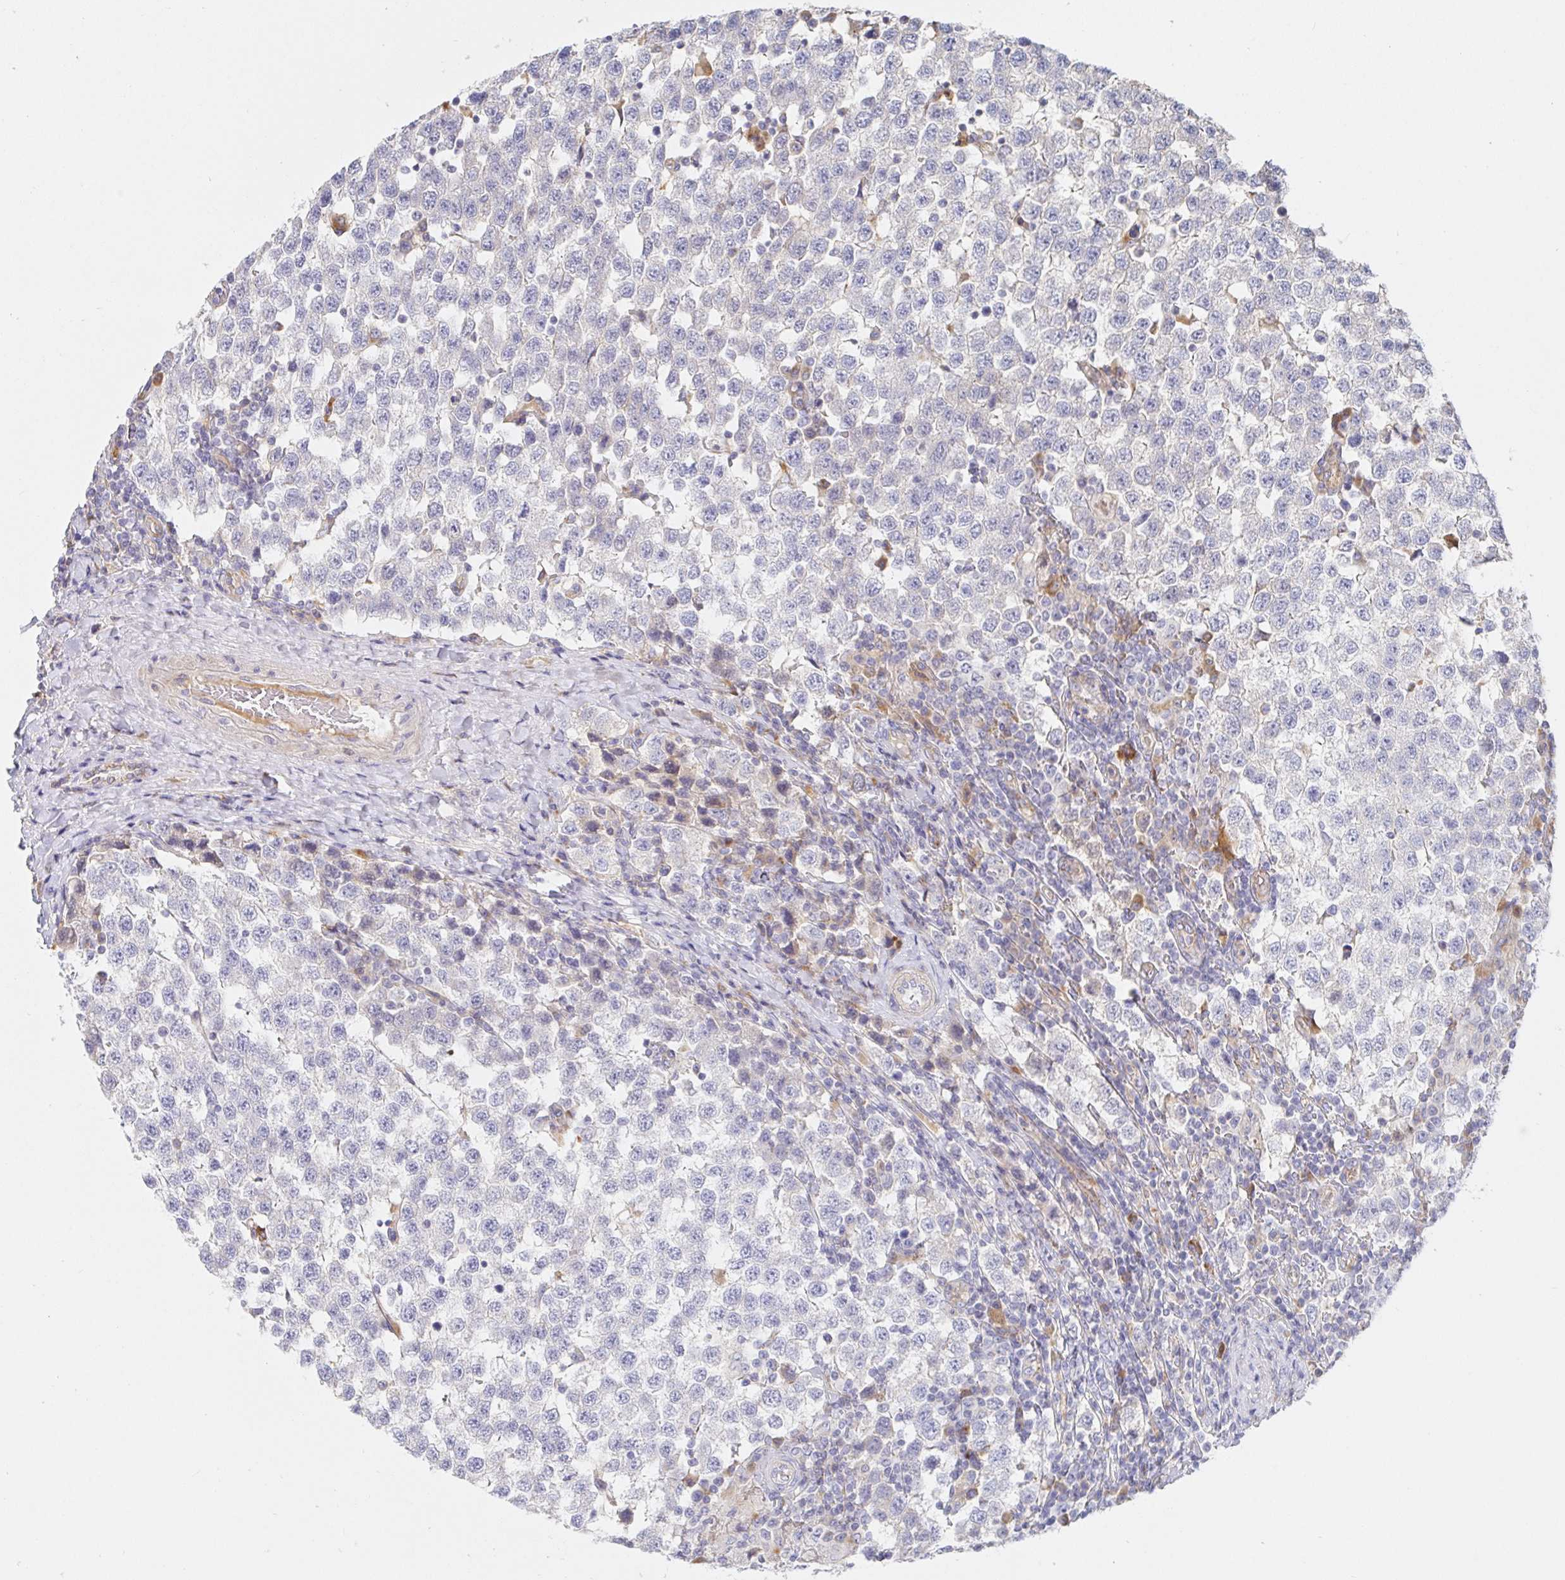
{"staining": {"intensity": "negative", "quantity": "none", "location": "none"}, "tissue": "testis cancer", "cell_type": "Tumor cells", "image_type": "cancer", "snomed": [{"axis": "morphology", "description": "Seminoma, NOS"}, {"axis": "topography", "description": "Testis"}], "caption": "The image exhibits no staining of tumor cells in testis seminoma.", "gene": "IRAK2", "patient": {"sex": "male", "age": 34}}